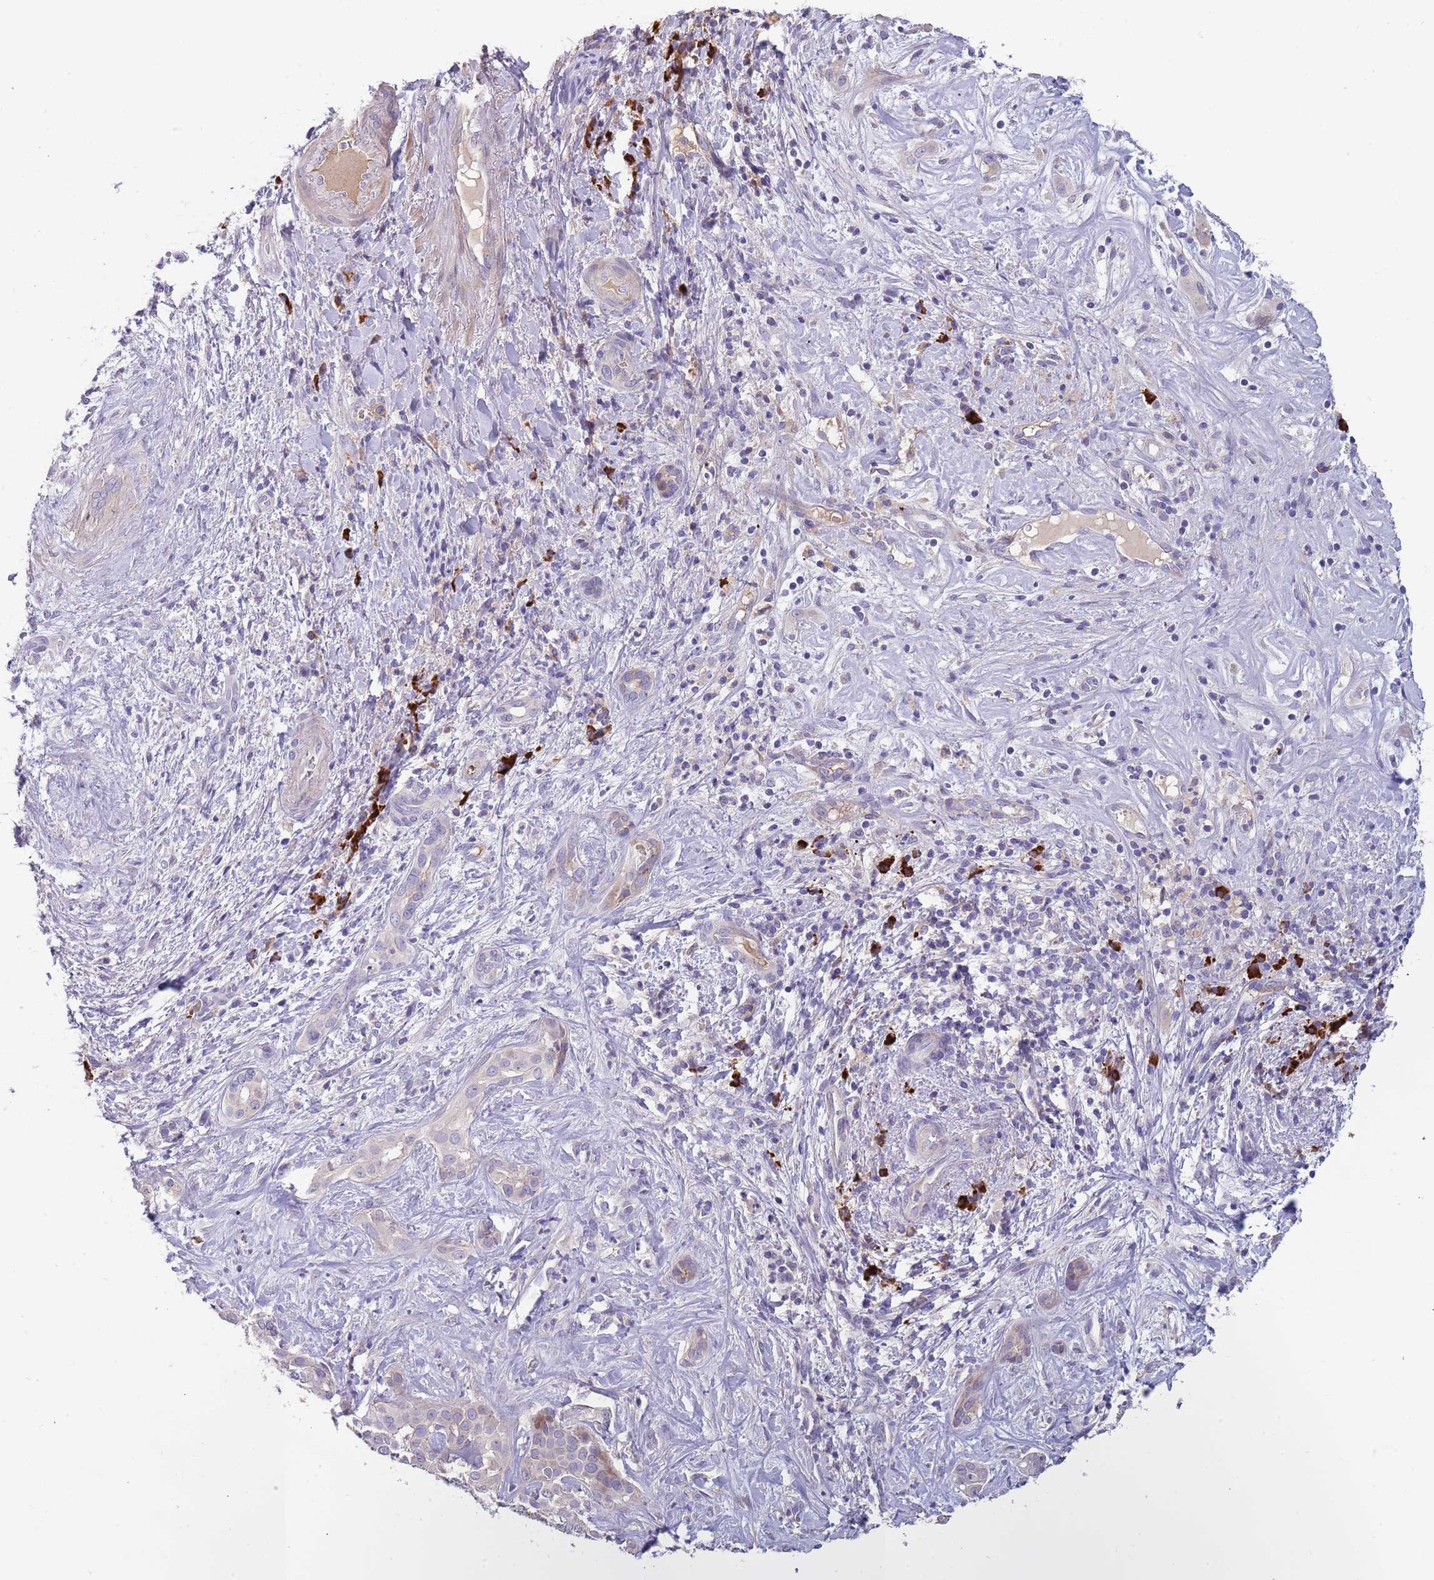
{"staining": {"intensity": "negative", "quantity": "none", "location": "none"}, "tissue": "liver cancer", "cell_type": "Tumor cells", "image_type": "cancer", "snomed": [{"axis": "morphology", "description": "Cholangiocarcinoma"}, {"axis": "topography", "description": "Liver"}], "caption": "An image of liver cancer stained for a protein demonstrates no brown staining in tumor cells.", "gene": "SUSD1", "patient": {"sex": "male", "age": 67}}